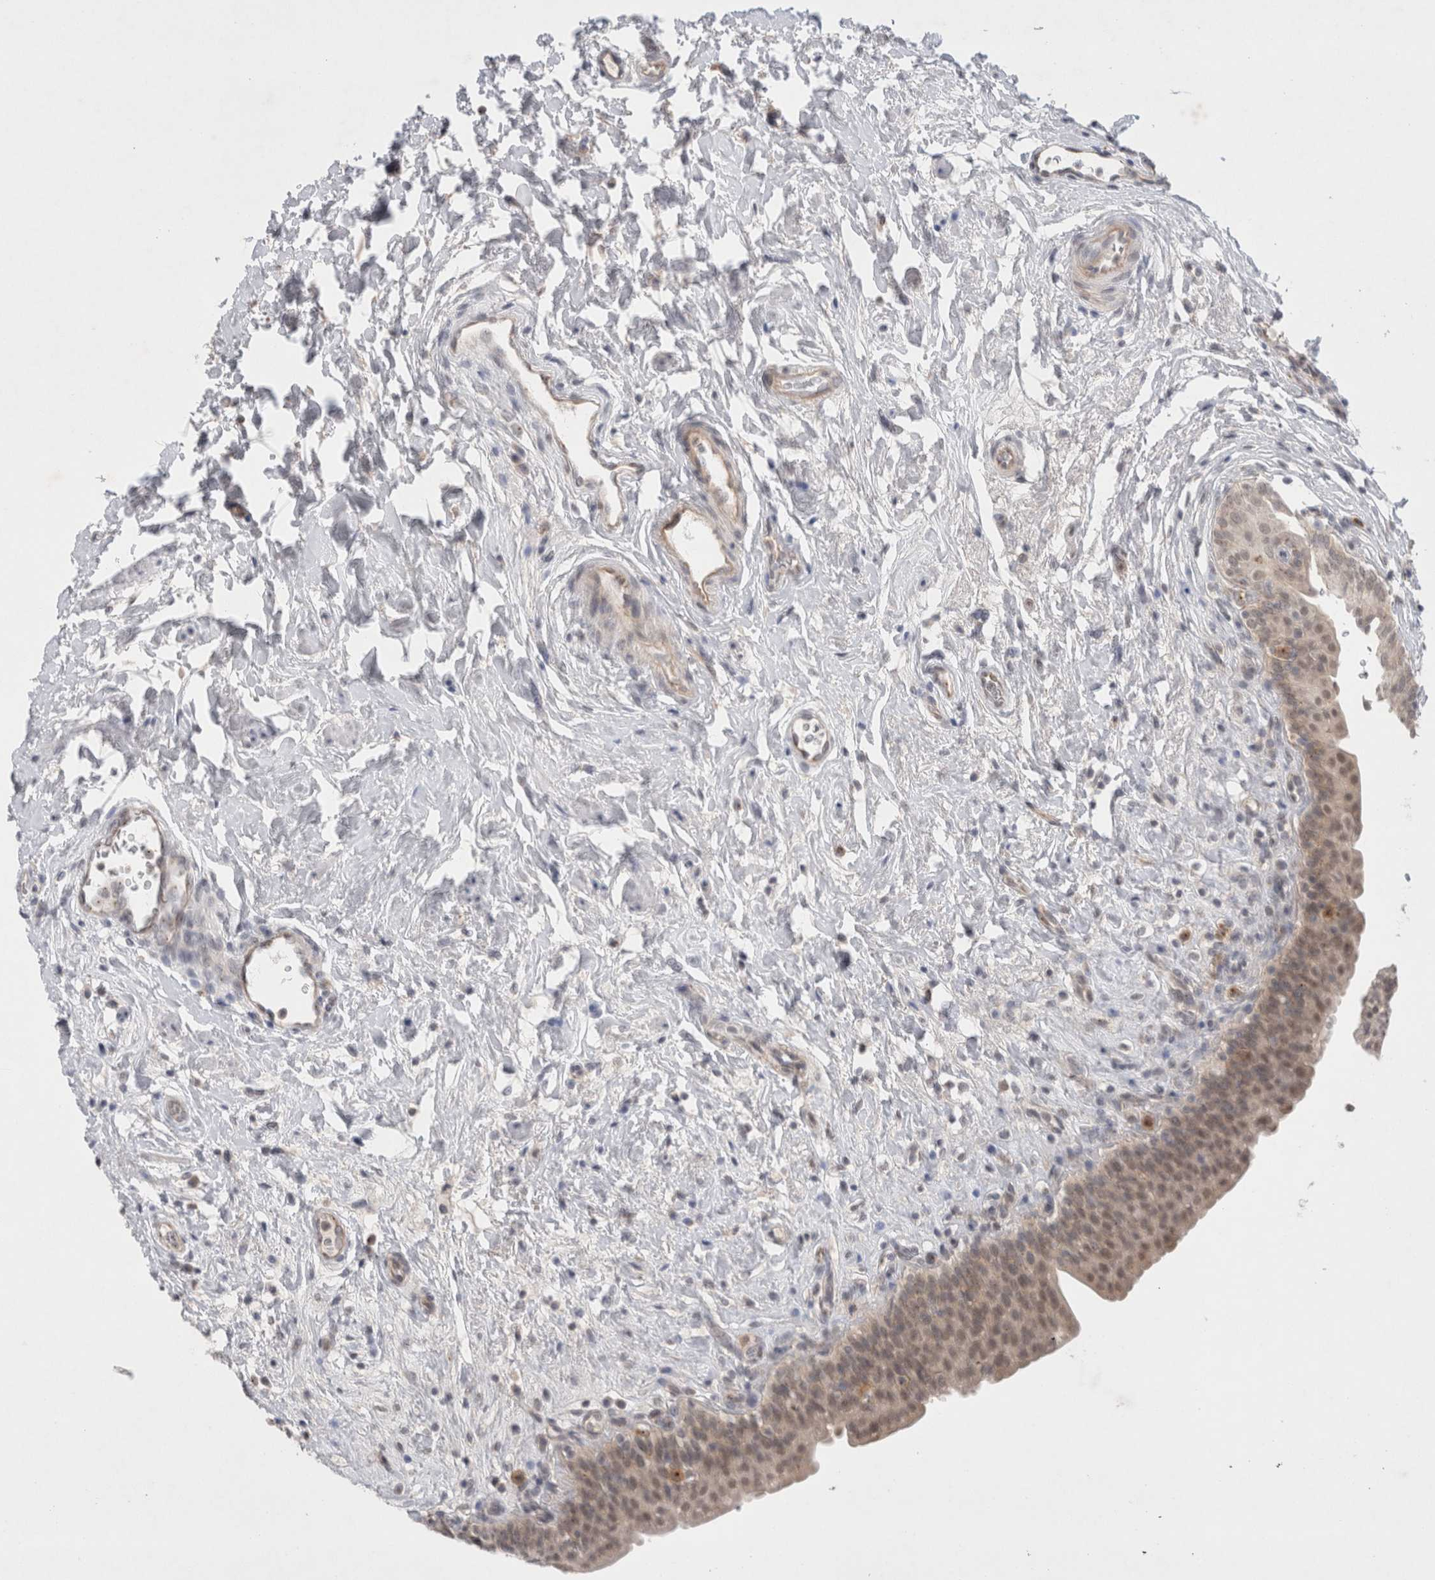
{"staining": {"intensity": "moderate", "quantity": ">75%", "location": "cytoplasmic/membranous,nuclear"}, "tissue": "urinary bladder", "cell_type": "Urothelial cells", "image_type": "normal", "snomed": [{"axis": "morphology", "description": "Normal tissue, NOS"}, {"axis": "topography", "description": "Urinary bladder"}], "caption": "IHC staining of normal urinary bladder, which shows medium levels of moderate cytoplasmic/membranous,nuclear positivity in approximately >75% of urothelial cells indicating moderate cytoplasmic/membranous,nuclear protein expression. The staining was performed using DAB (brown) for protein detection and nuclei were counterstained in hematoxylin (blue).", "gene": "BICD2", "patient": {"sex": "male", "age": 83}}